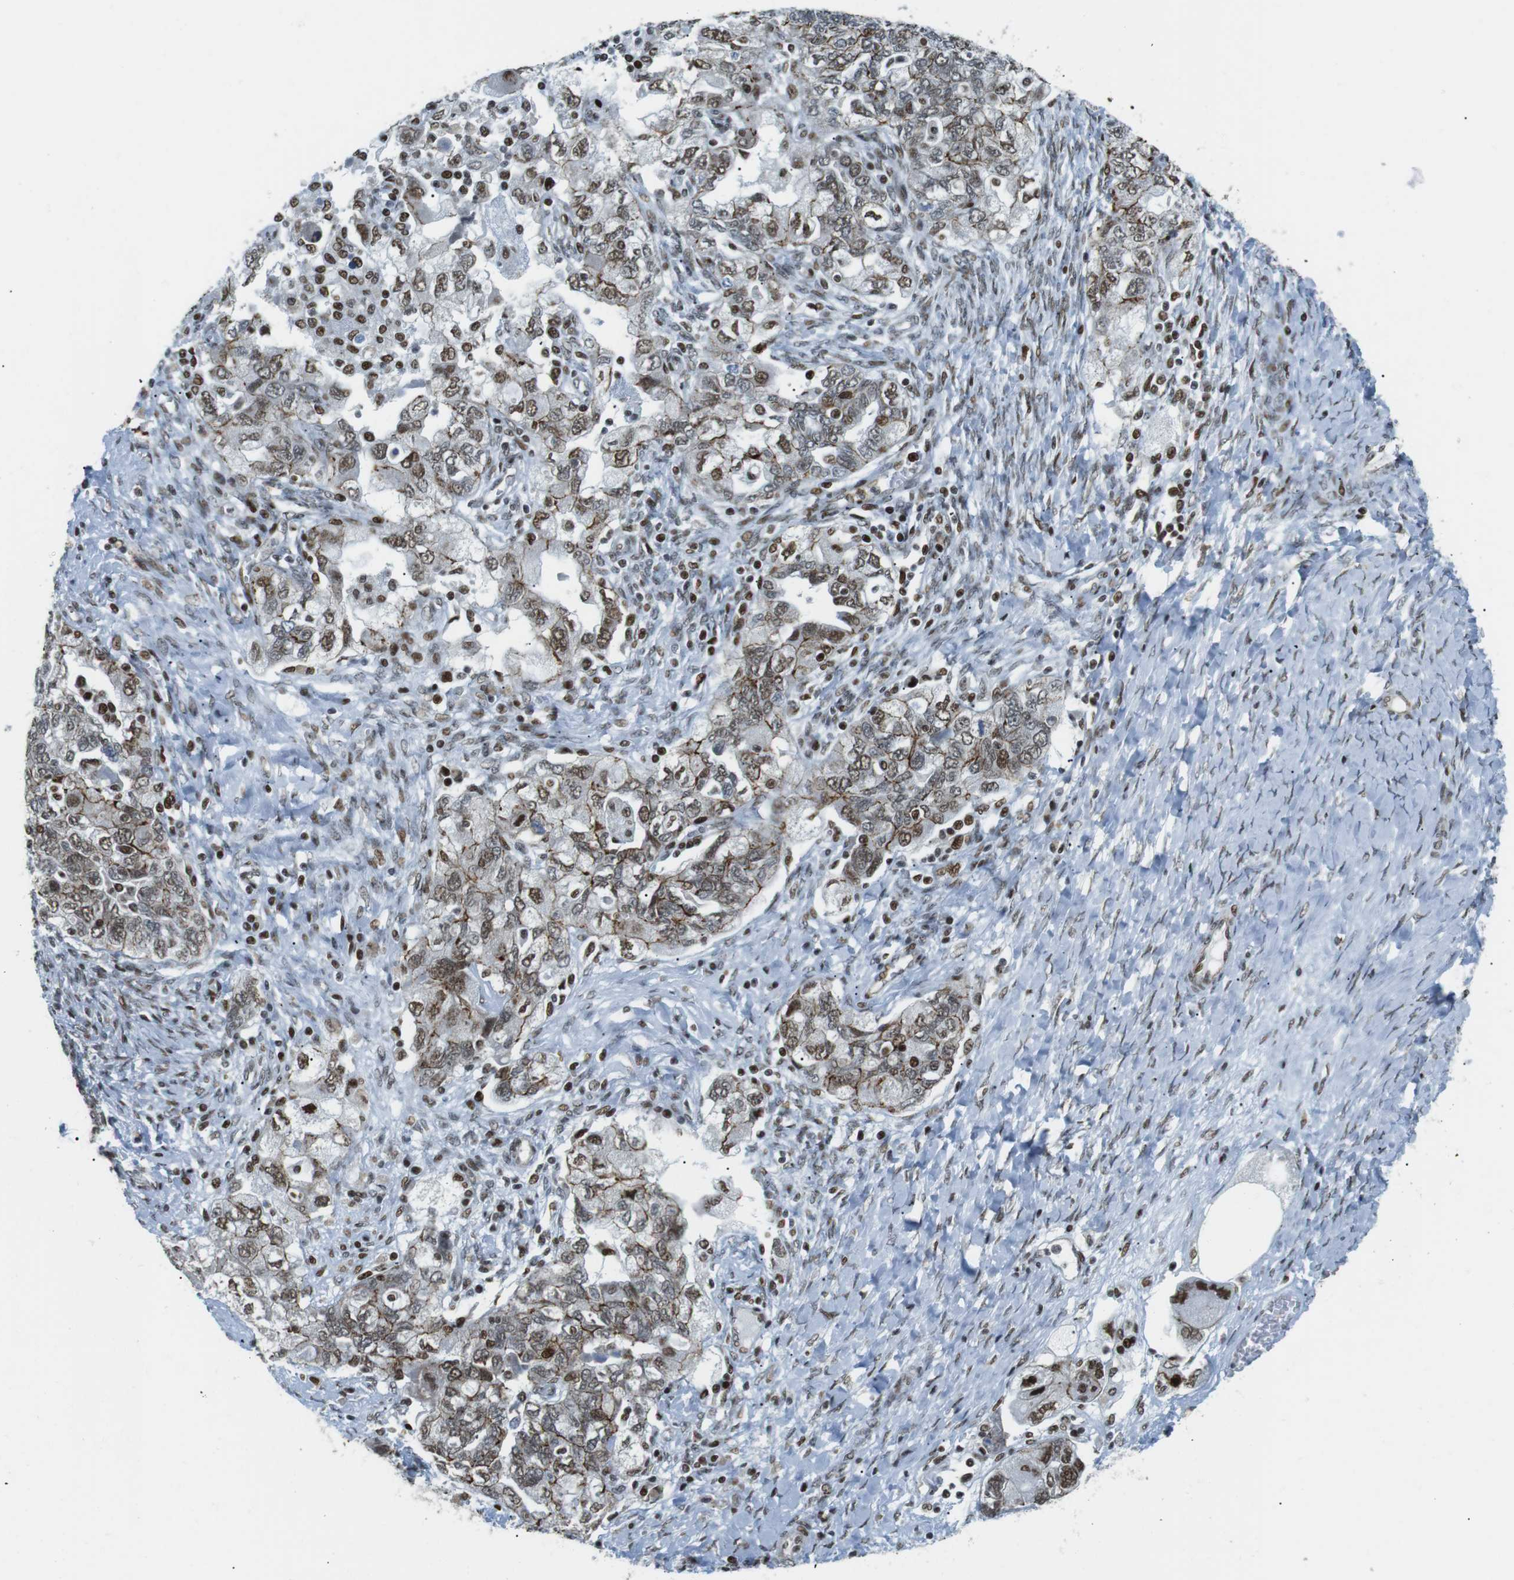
{"staining": {"intensity": "moderate", "quantity": ">75%", "location": "nuclear"}, "tissue": "ovarian cancer", "cell_type": "Tumor cells", "image_type": "cancer", "snomed": [{"axis": "morphology", "description": "Carcinoma, NOS"}, {"axis": "morphology", "description": "Cystadenocarcinoma, serous, NOS"}, {"axis": "topography", "description": "Ovary"}], "caption": "A medium amount of moderate nuclear staining is present in approximately >75% of tumor cells in carcinoma (ovarian) tissue.", "gene": "ARID1A", "patient": {"sex": "female", "age": 69}}